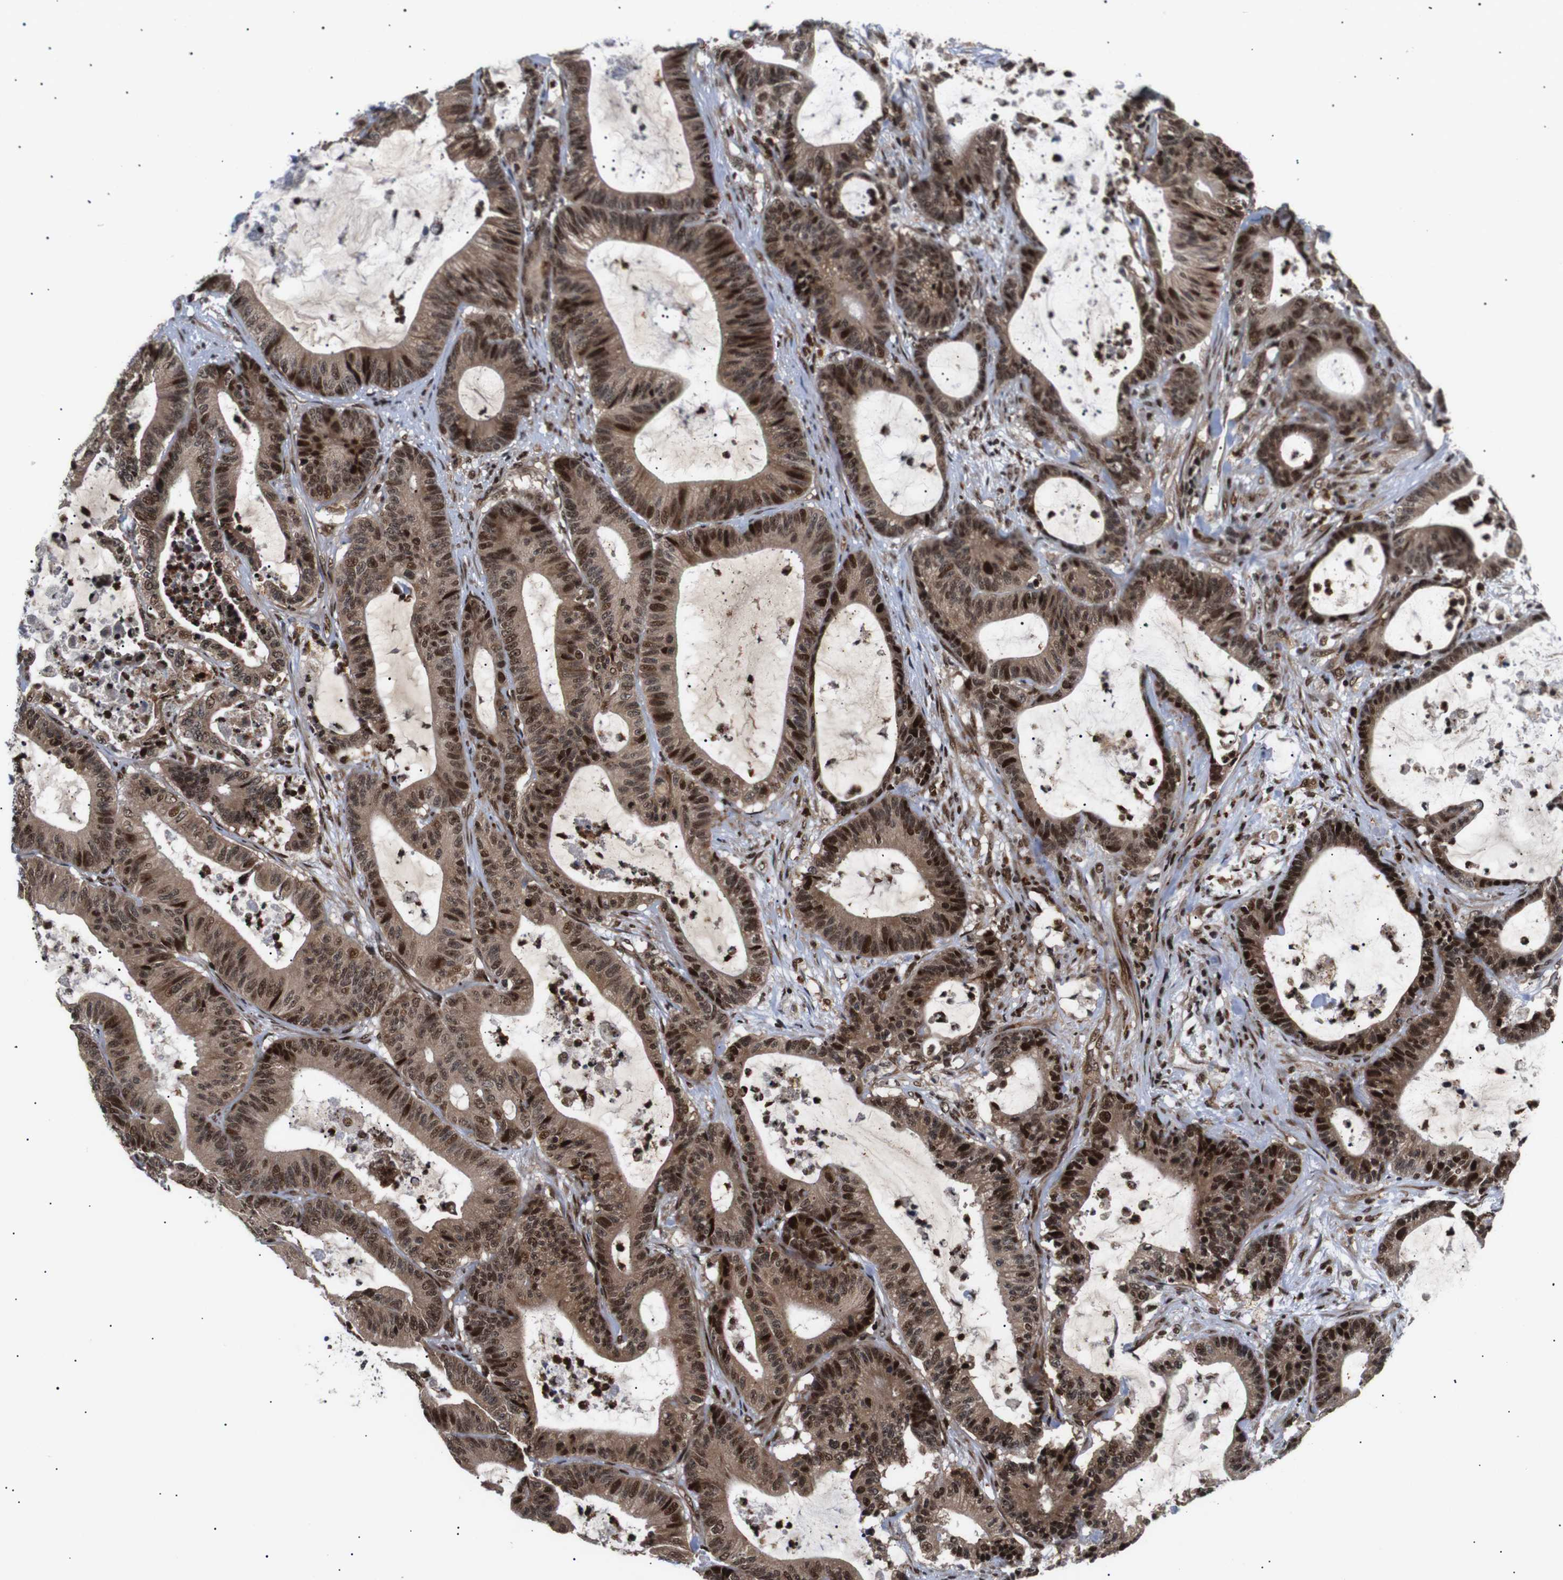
{"staining": {"intensity": "strong", "quantity": ">75%", "location": "cytoplasmic/membranous,nuclear"}, "tissue": "colorectal cancer", "cell_type": "Tumor cells", "image_type": "cancer", "snomed": [{"axis": "morphology", "description": "Adenocarcinoma, NOS"}, {"axis": "topography", "description": "Colon"}], "caption": "Immunohistochemistry staining of colorectal cancer (adenocarcinoma), which exhibits high levels of strong cytoplasmic/membranous and nuclear staining in about >75% of tumor cells indicating strong cytoplasmic/membranous and nuclear protein staining. The staining was performed using DAB (3,3'-diaminobenzidine) (brown) for protein detection and nuclei were counterstained in hematoxylin (blue).", "gene": "KIF23", "patient": {"sex": "female", "age": 84}}